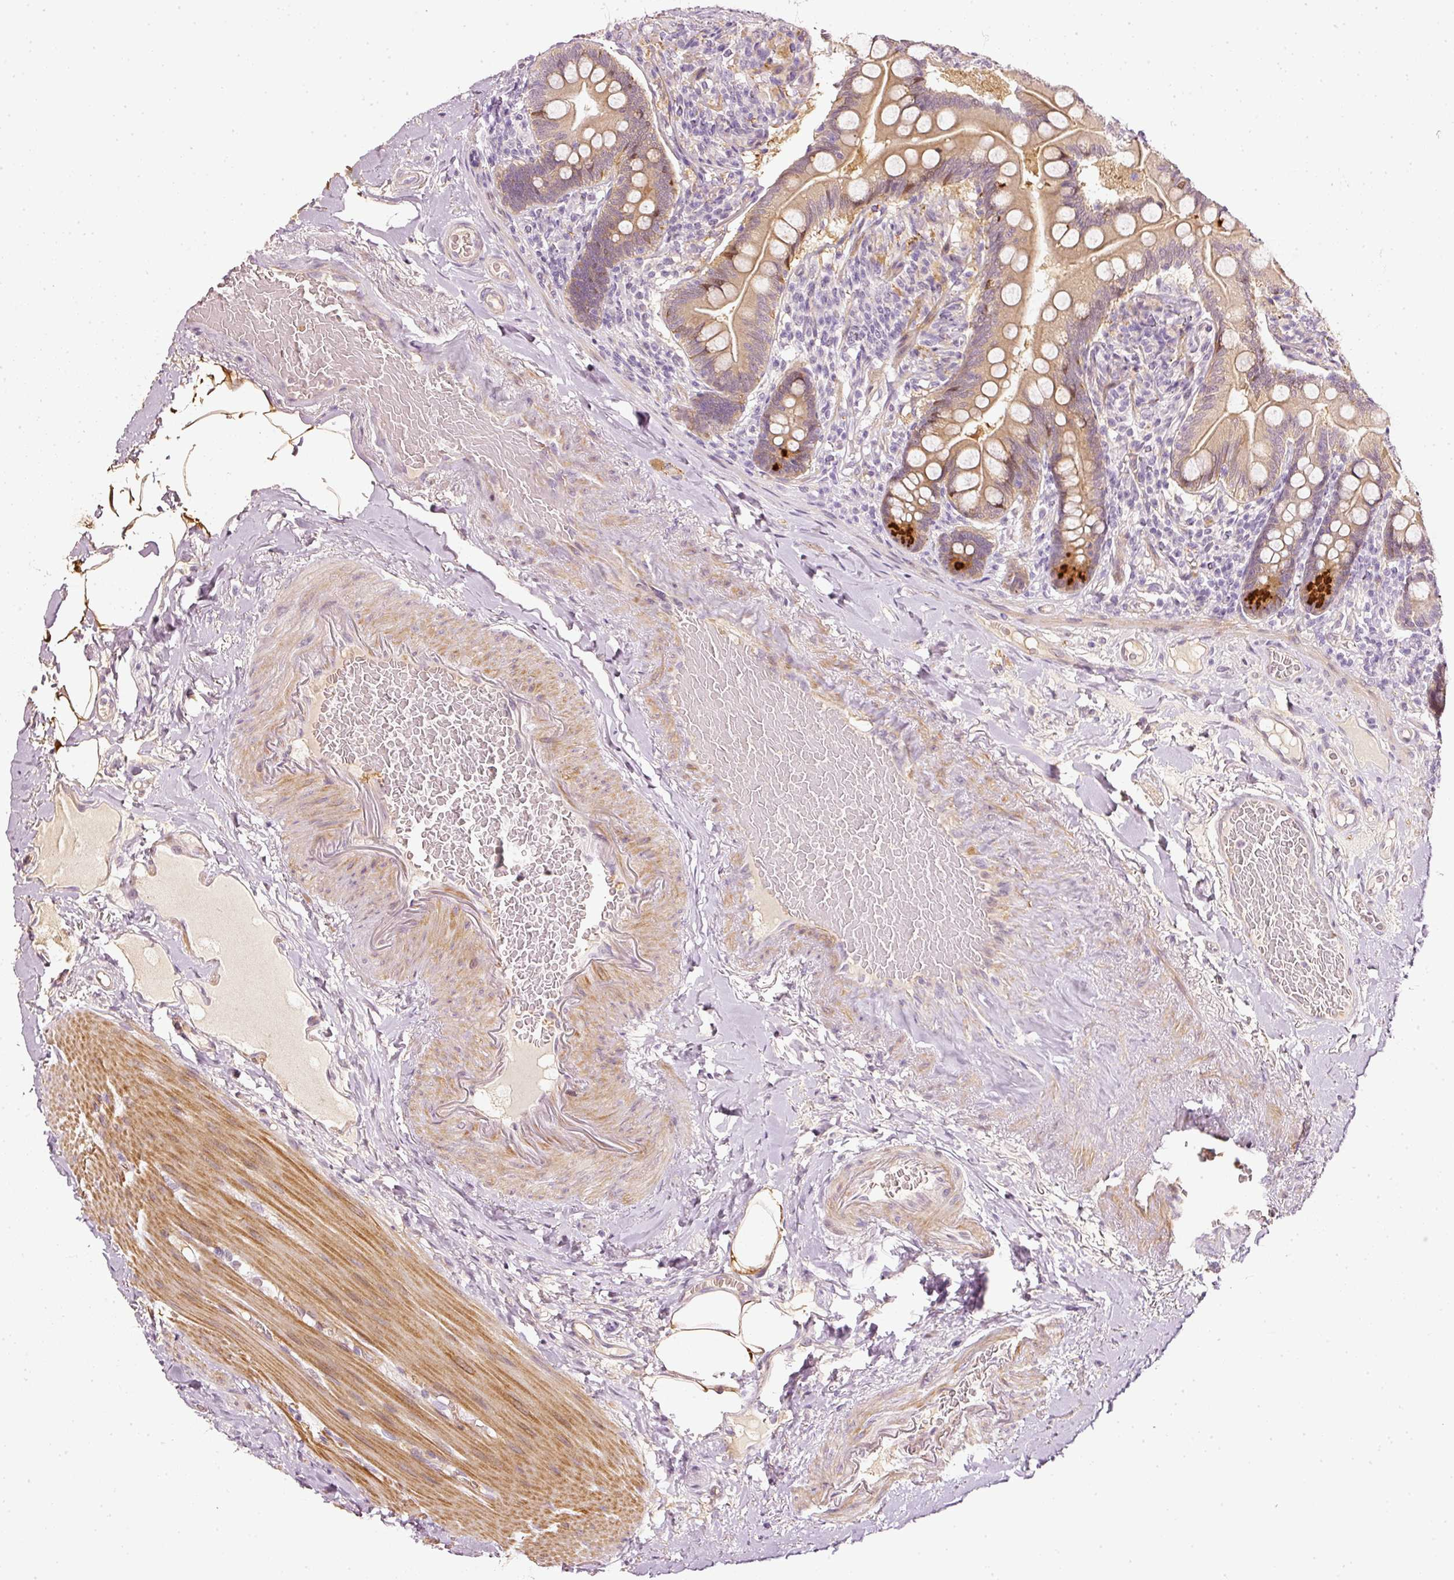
{"staining": {"intensity": "moderate", "quantity": ">75%", "location": "cytoplasmic/membranous,nuclear"}, "tissue": "small intestine", "cell_type": "Glandular cells", "image_type": "normal", "snomed": [{"axis": "morphology", "description": "Normal tissue, NOS"}, {"axis": "topography", "description": "Small intestine"}], "caption": "Protein positivity by immunohistochemistry (IHC) shows moderate cytoplasmic/membranous,nuclear expression in approximately >75% of glandular cells in benign small intestine. The staining was performed using DAB (3,3'-diaminobenzidine), with brown indicating positive protein expression. Nuclei are stained blue with hematoxylin.", "gene": "TOGARAM1", "patient": {"sex": "female", "age": 64}}